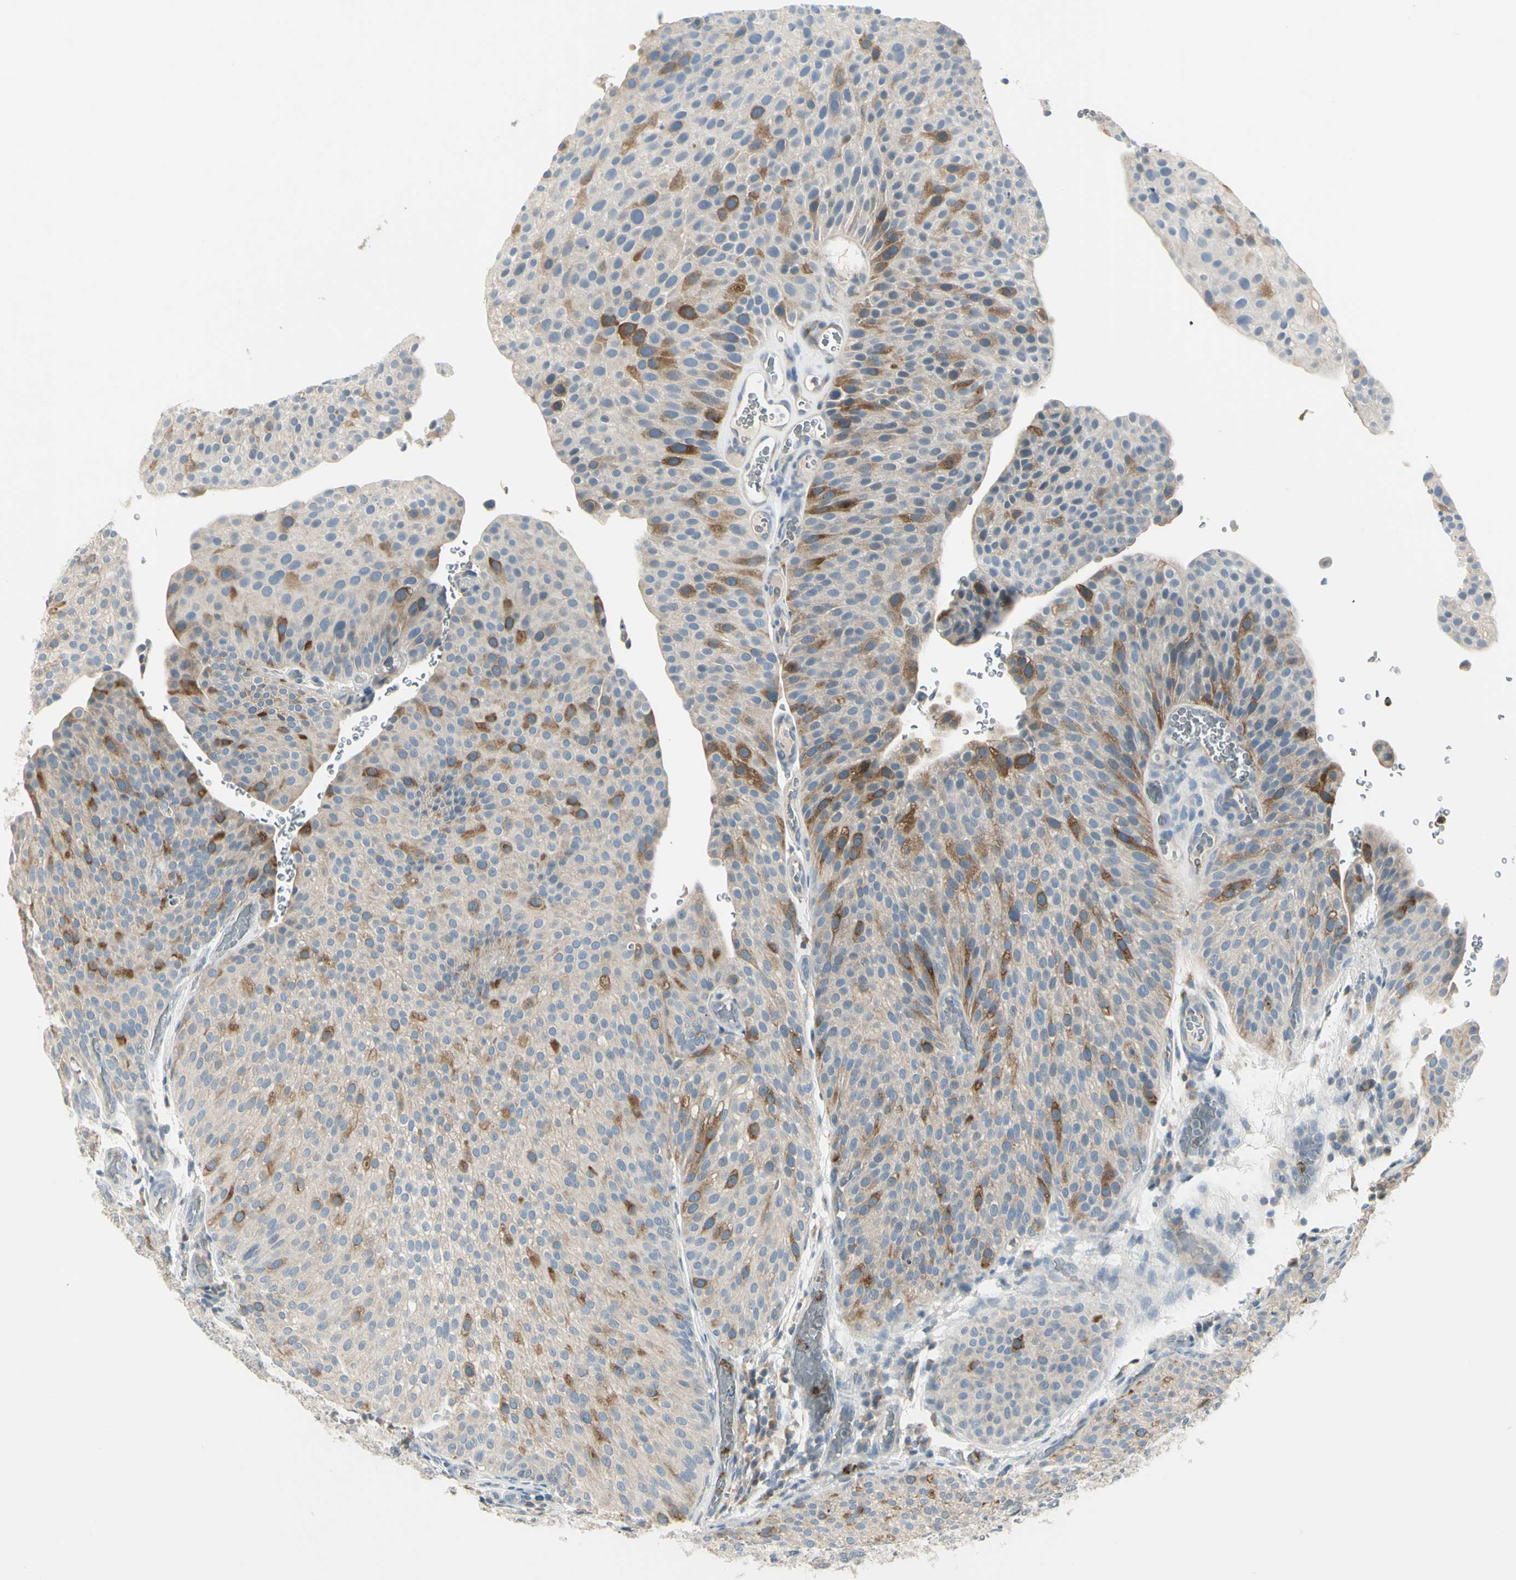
{"staining": {"intensity": "moderate", "quantity": "<25%", "location": "cytoplasmic/membranous"}, "tissue": "urothelial cancer", "cell_type": "Tumor cells", "image_type": "cancer", "snomed": [{"axis": "morphology", "description": "Urothelial carcinoma, Low grade"}, {"axis": "topography", "description": "Smooth muscle"}, {"axis": "topography", "description": "Urinary bladder"}], "caption": "An IHC image of neoplastic tissue is shown. Protein staining in brown shows moderate cytoplasmic/membranous positivity in urothelial cancer within tumor cells.", "gene": "CCNB2", "patient": {"sex": "male", "age": 60}}